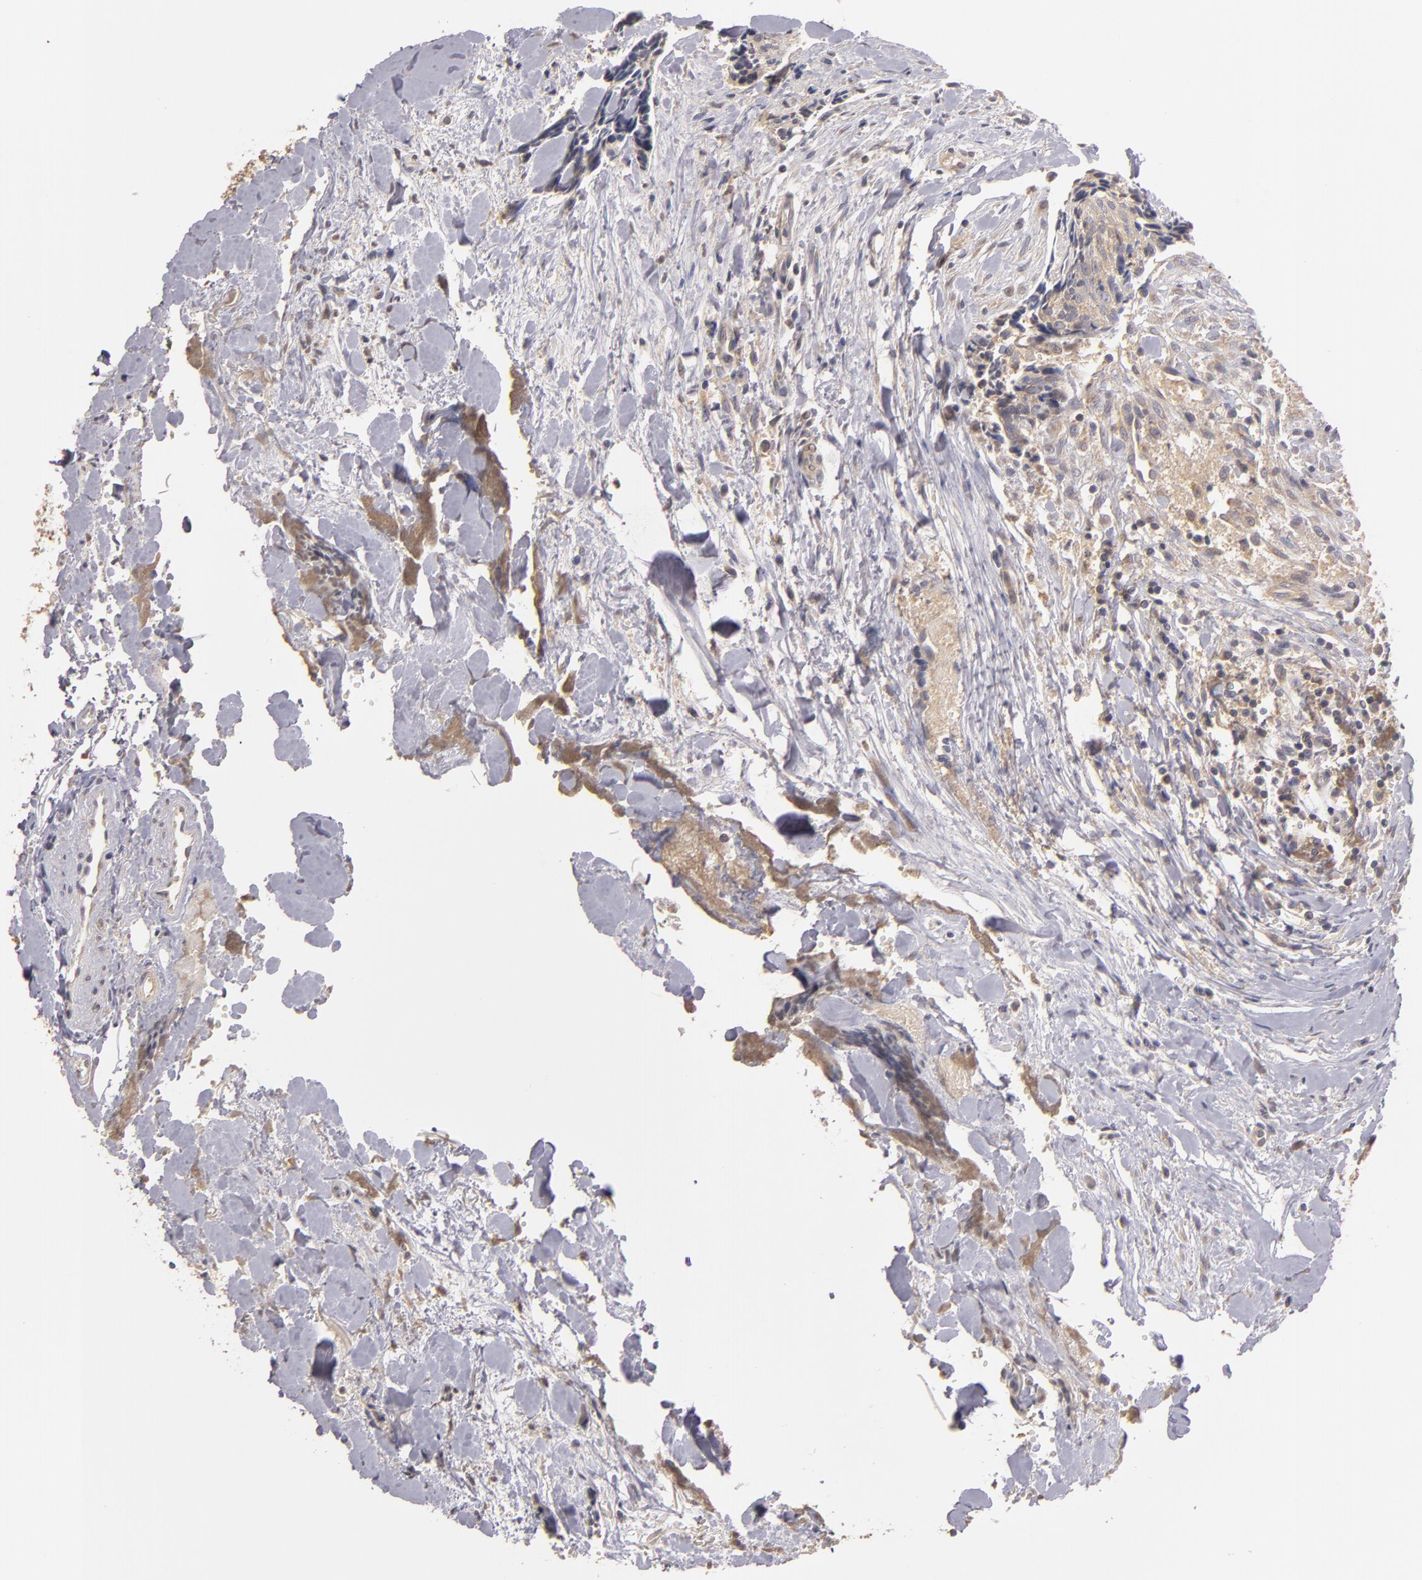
{"staining": {"intensity": "moderate", "quantity": "25%-75%", "location": "cytoplasmic/membranous"}, "tissue": "head and neck cancer", "cell_type": "Tumor cells", "image_type": "cancer", "snomed": [{"axis": "morphology", "description": "Squamous cell carcinoma, NOS"}, {"axis": "topography", "description": "Salivary gland"}, {"axis": "topography", "description": "Head-Neck"}], "caption": "The immunohistochemical stain labels moderate cytoplasmic/membranous expression in tumor cells of head and neck squamous cell carcinoma tissue. (DAB (3,3'-diaminobenzidine) IHC, brown staining for protein, blue staining for nuclei).", "gene": "UPF3B", "patient": {"sex": "male", "age": 70}}